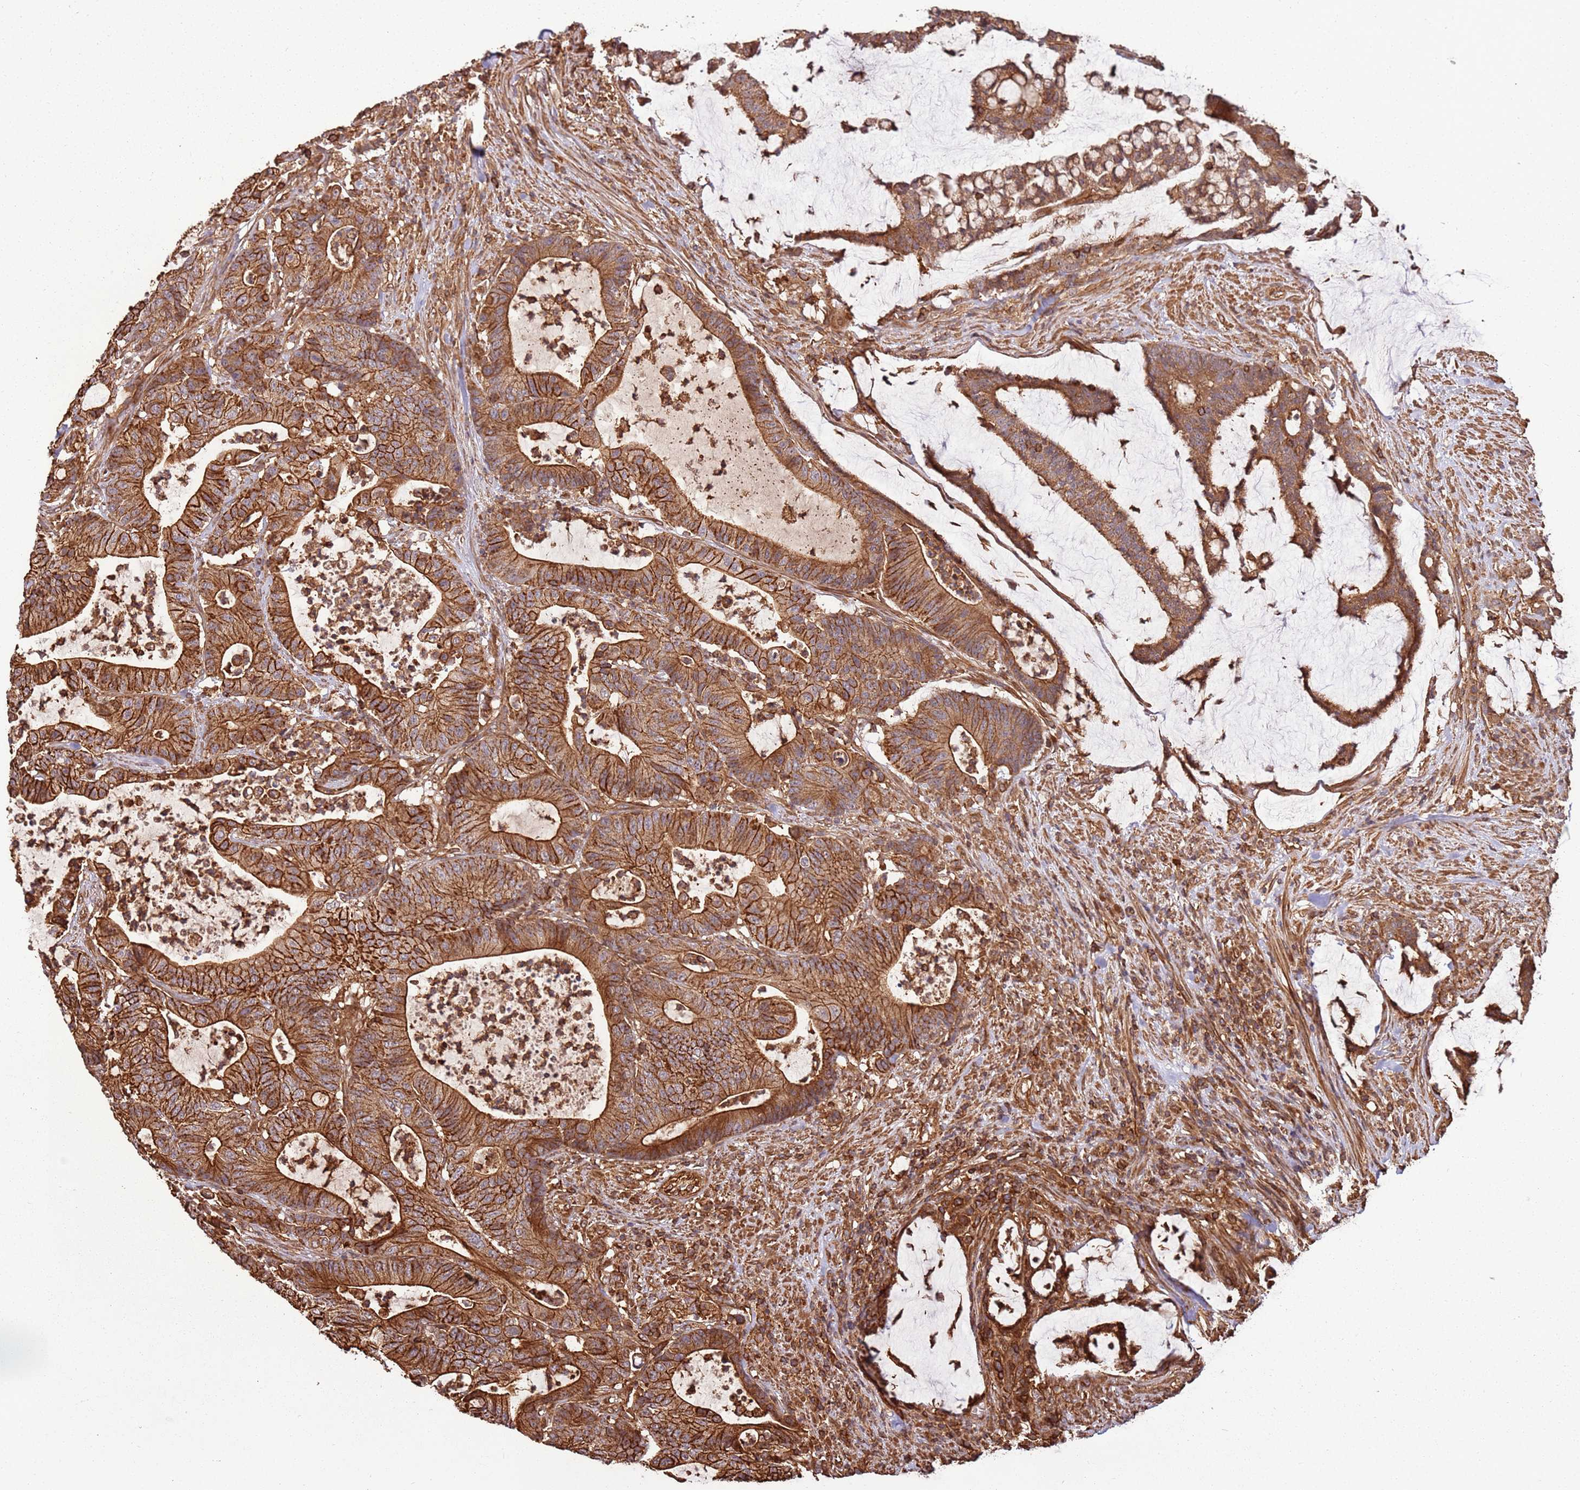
{"staining": {"intensity": "moderate", "quantity": ">75%", "location": "cytoplasmic/membranous"}, "tissue": "colorectal cancer", "cell_type": "Tumor cells", "image_type": "cancer", "snomed": [{"axis": "morphology", "description": "Adenocarcinoma, NOS"}, {"axis": "topography", "description": "Colon"}], "caption": "Immunohistochemical staining of colorectal cancer demonstrates medium levels of moderate cytoplasmic/membranous protein positivity in about >75% of tumor cells. (Brightfield microscopy of DAB IHC at high magnification).", "gene": "ACVR2A", "patient": {"sex": "female", "age": 84}}